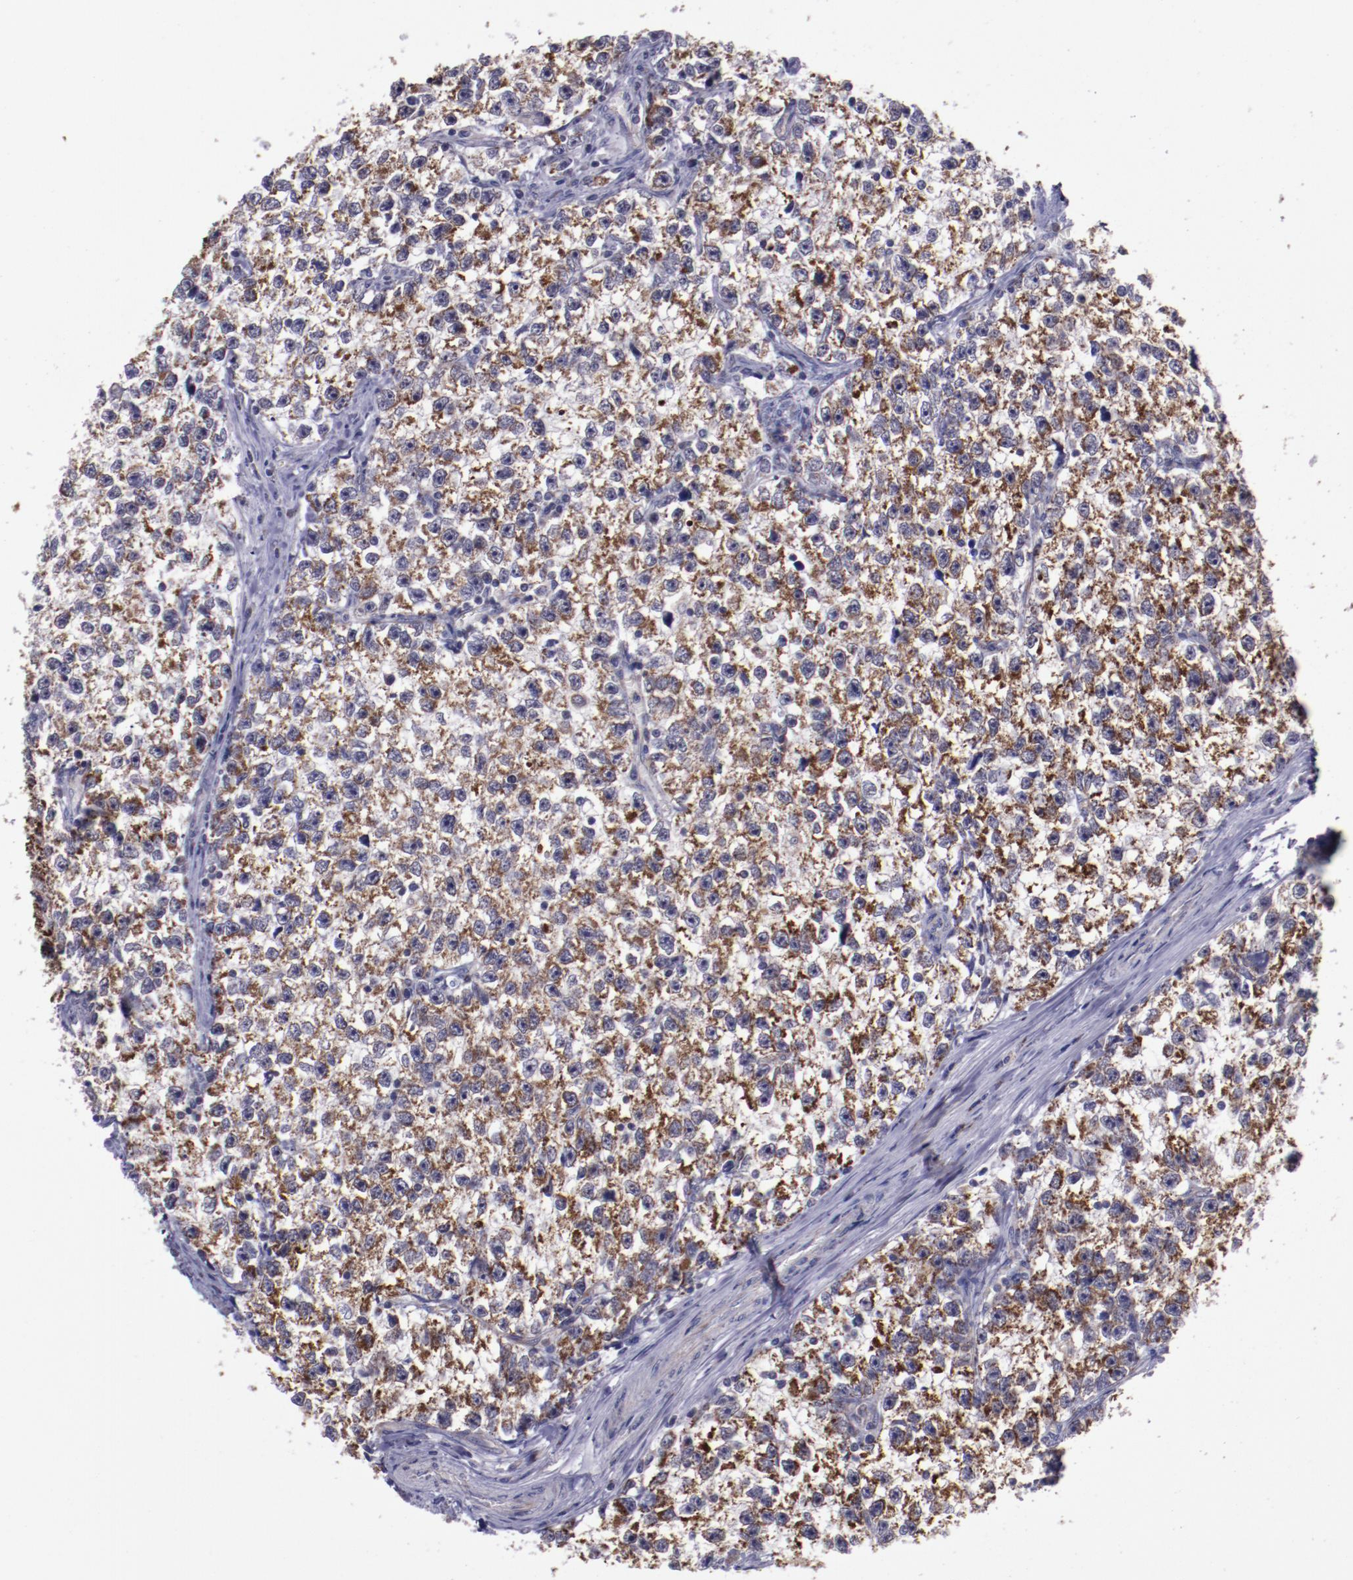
{"staining": {"intensity": "moderate", "quantity": ">75%", "location": "cytoplasmic/membranous"}, "tissue": "testis cancer", "cell_type": "Tumor cells", "image_type": "cancer", "snomed": [{"axis": "morphology", "description": "Seminoma, NOS"}, {"axis": "morphology", "description": "Carcinoma, Embryonal, NOS"}, {"axis": "topography", "description": "Testis"}], "caption": "Human testis cancer (seminoma) stained with a brown dye shows moderate cytoplasmic/membranous positive positivity in about >75% of tumor cells.", "gene": "LONP1", "patient": {"sex": "male", "age": 30}}